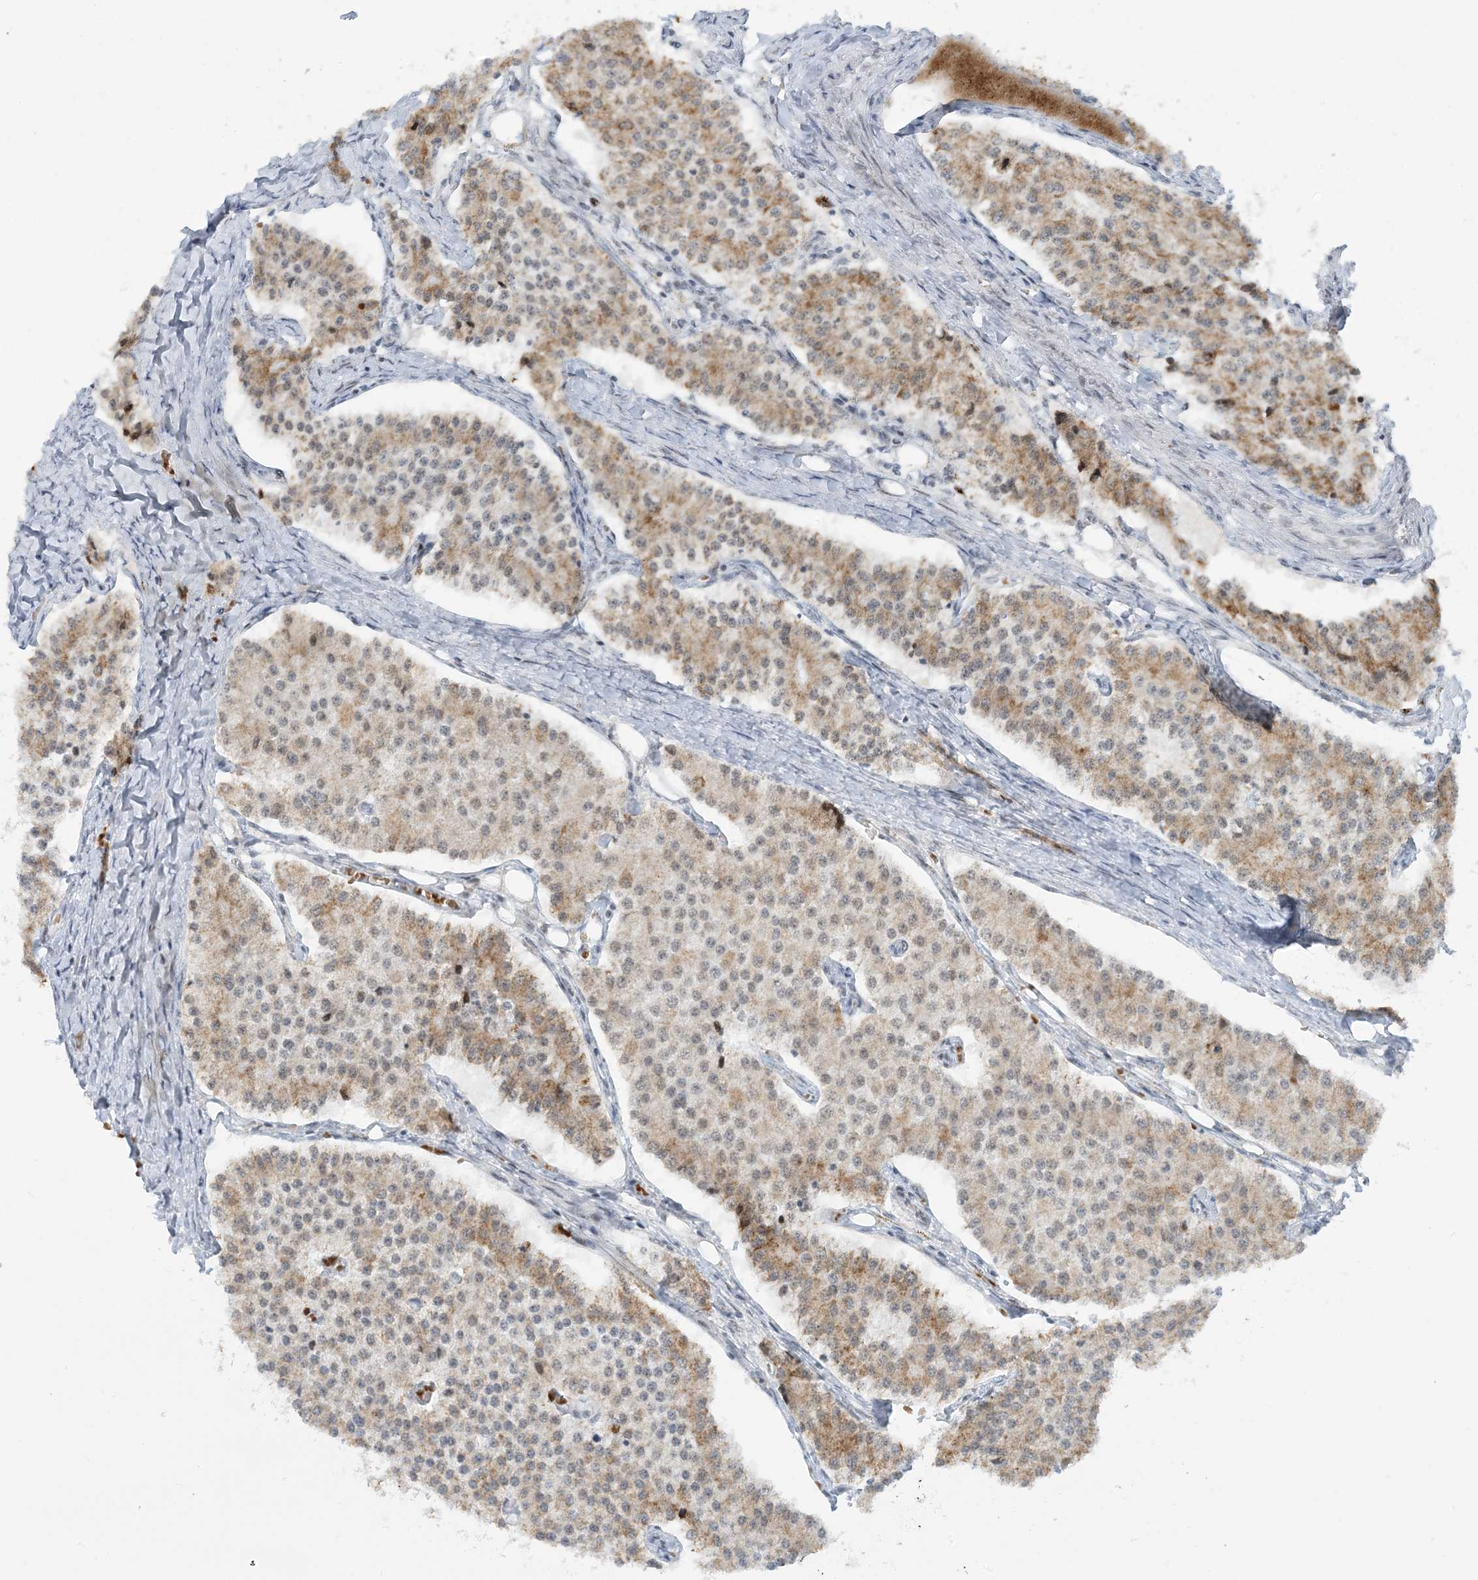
{"staining": {"intensity": "weak", "quantity": ">75%", "location": "cytoplasmic/membranous,nuclear"}, "tissue": "carcinoid", "cell_type": "Tumor cells", "image_type": "cancer", "snomed": [{"axis": "morphology", "description": "Carcinoid, malignant, NOS"}, {"axis": "topography", "description": "Colon"}], "caption": "Immunohistochemical staining of human carcinoid demonstrates low levels of weak cytoplasmic/membranous and nuclear expression in about >75% of tumor cells.", "gene": "ECT2L", "patient": {"sex": "female", "age": 52}}